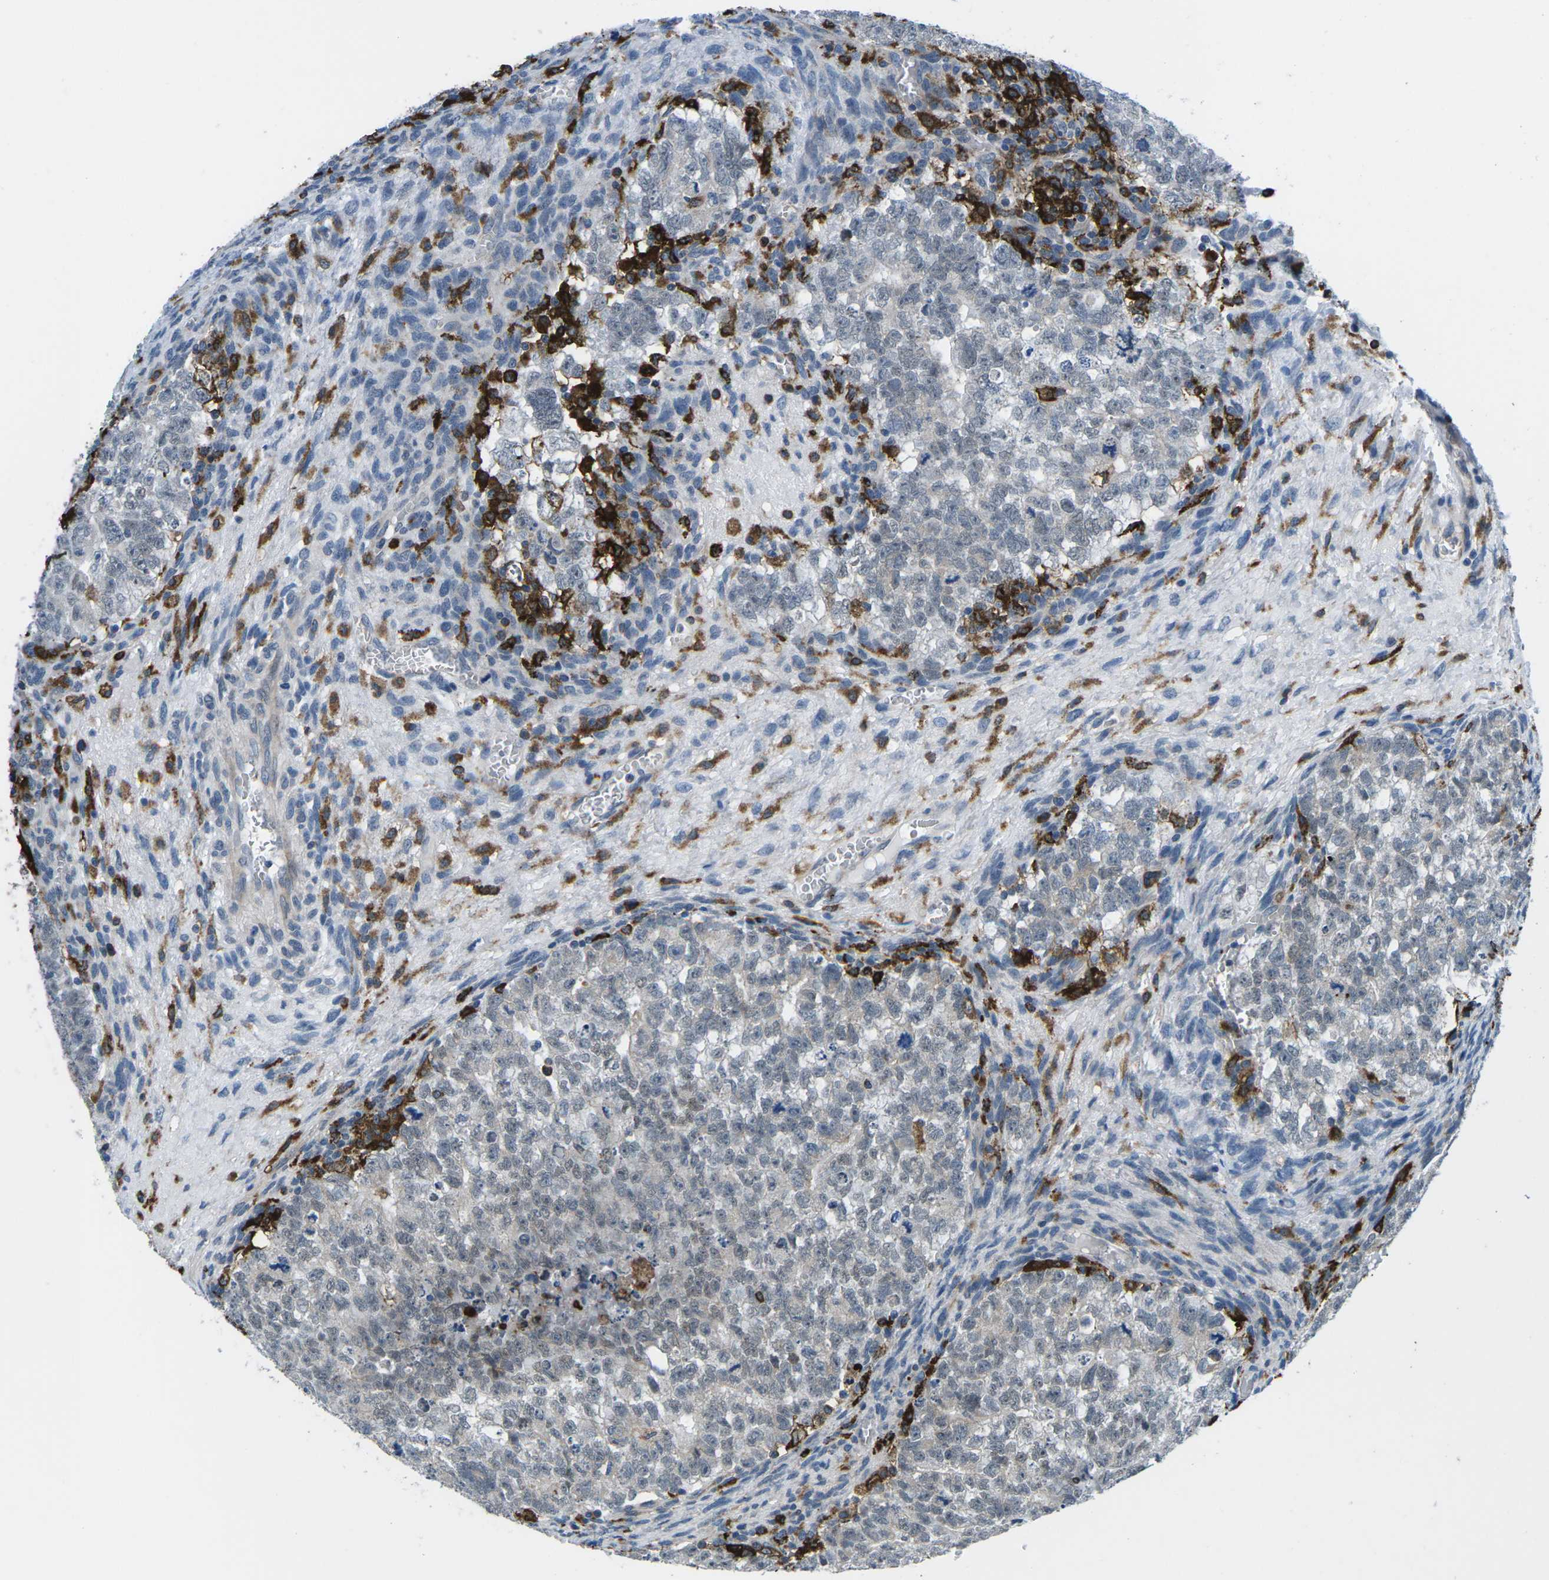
{"staining": {"intensity": "negative", "quantity": "none", "location": "none"}, "tissue": "testis cancer", "cell_type": "Tumor cells", "image_type": "cancer", "snomed": [{"axis": "morphology", "description": "Seminoma, NOS"}, {"axis": "morphology", "description": "Carcinoma, Embryonal, NOS"}, {"axis": "topography", "description": "Testis"}], "caption": "There is no significant expression in tumor cells of testis cancer (embryonal carcinoma).", "gene": "PTPN1", "patient": {"sex": "male", "age": 38}}